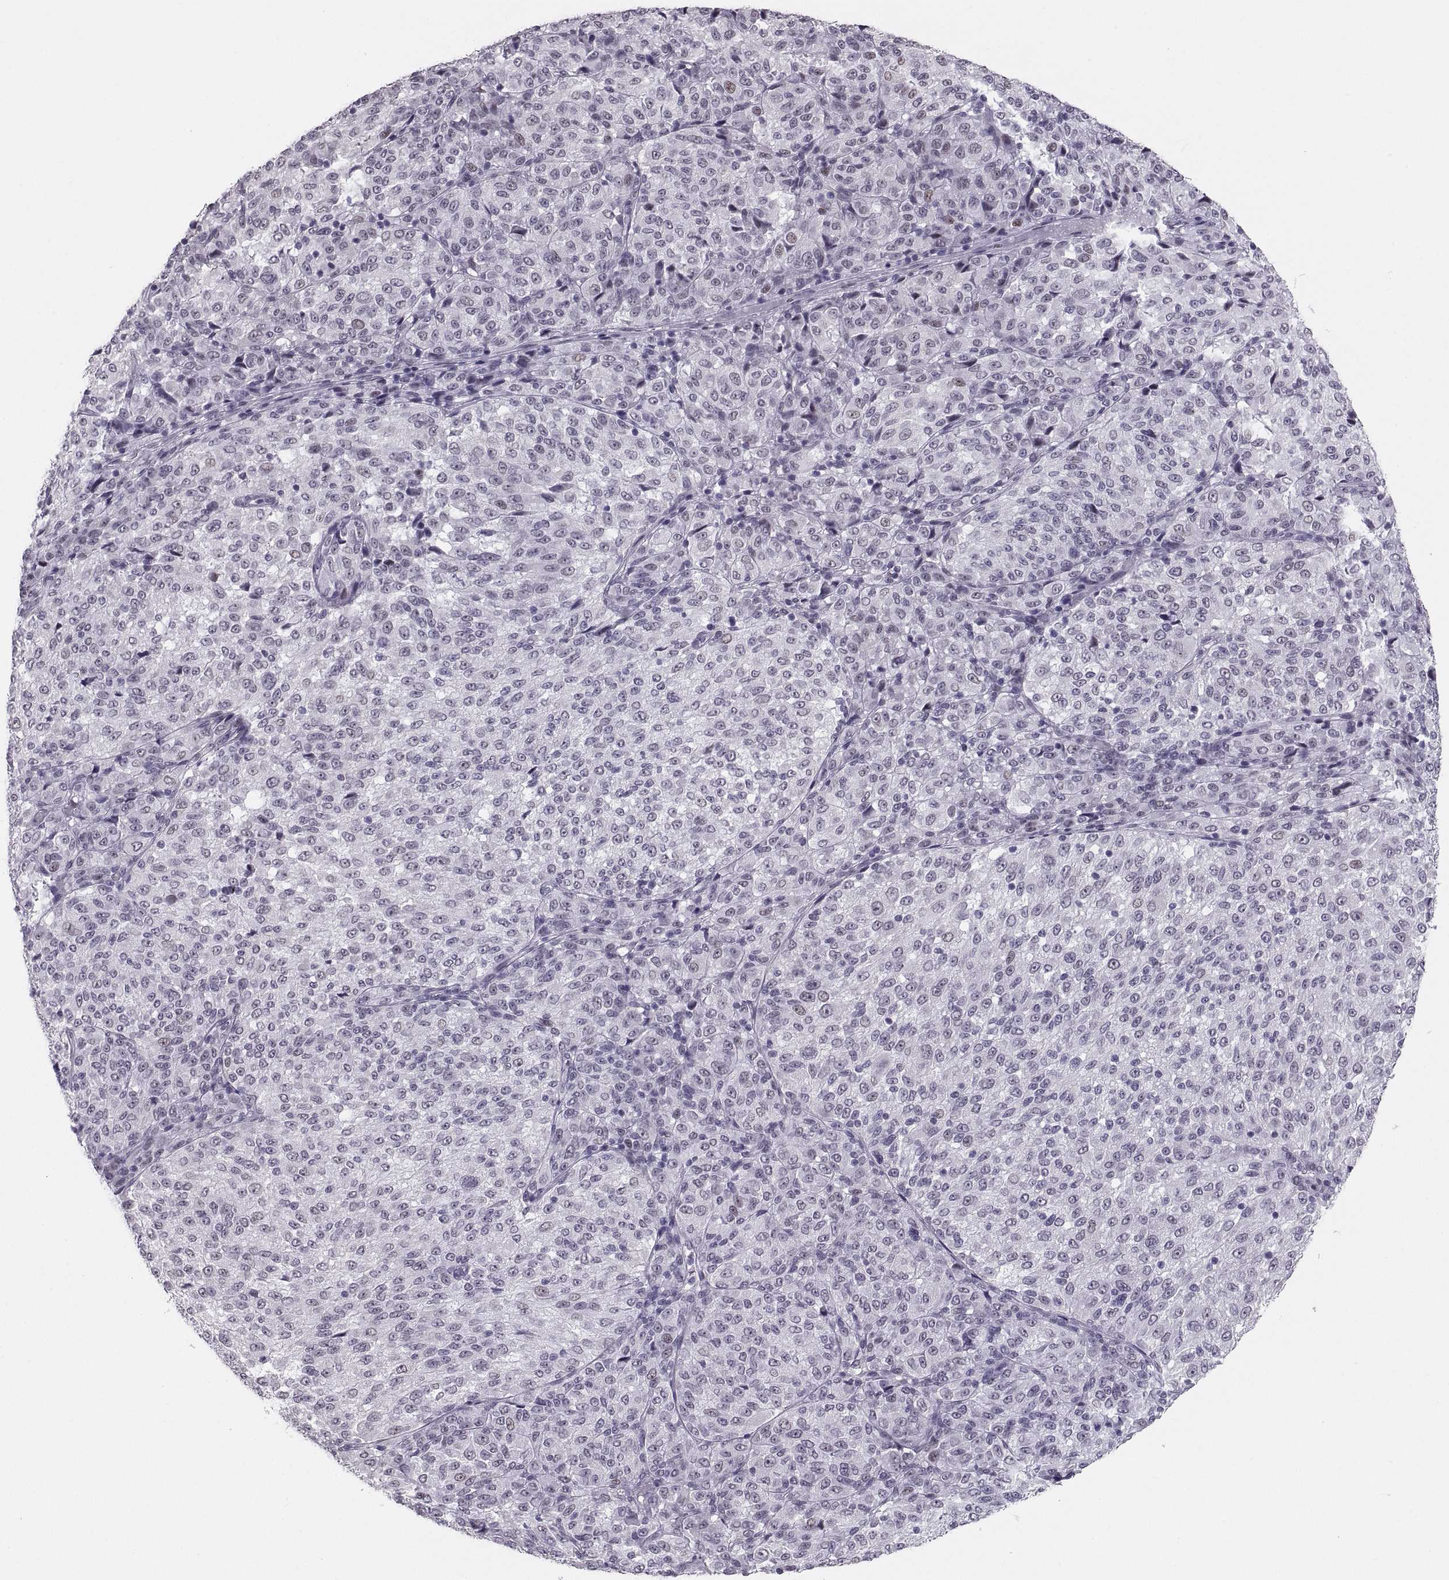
{"staining": {"intensity": "negative", "quantity": "none", "location": "none"}, "tissue": "melanoma", "cell_type": "Tumor cells", "image_type": "cancer", "snomed": [{"axis": "morphology", "description": "Malignant melanoma, Metastatic site"}, {"axis": "topography", "description": "Brain"}], "caption": "This is an immunohistochemistry (IHC) histopathology image of melanoma. There is no positivity in tumor cells.", "gene": "NANOS3", "patient": {"sex": "female", "age": 56}}